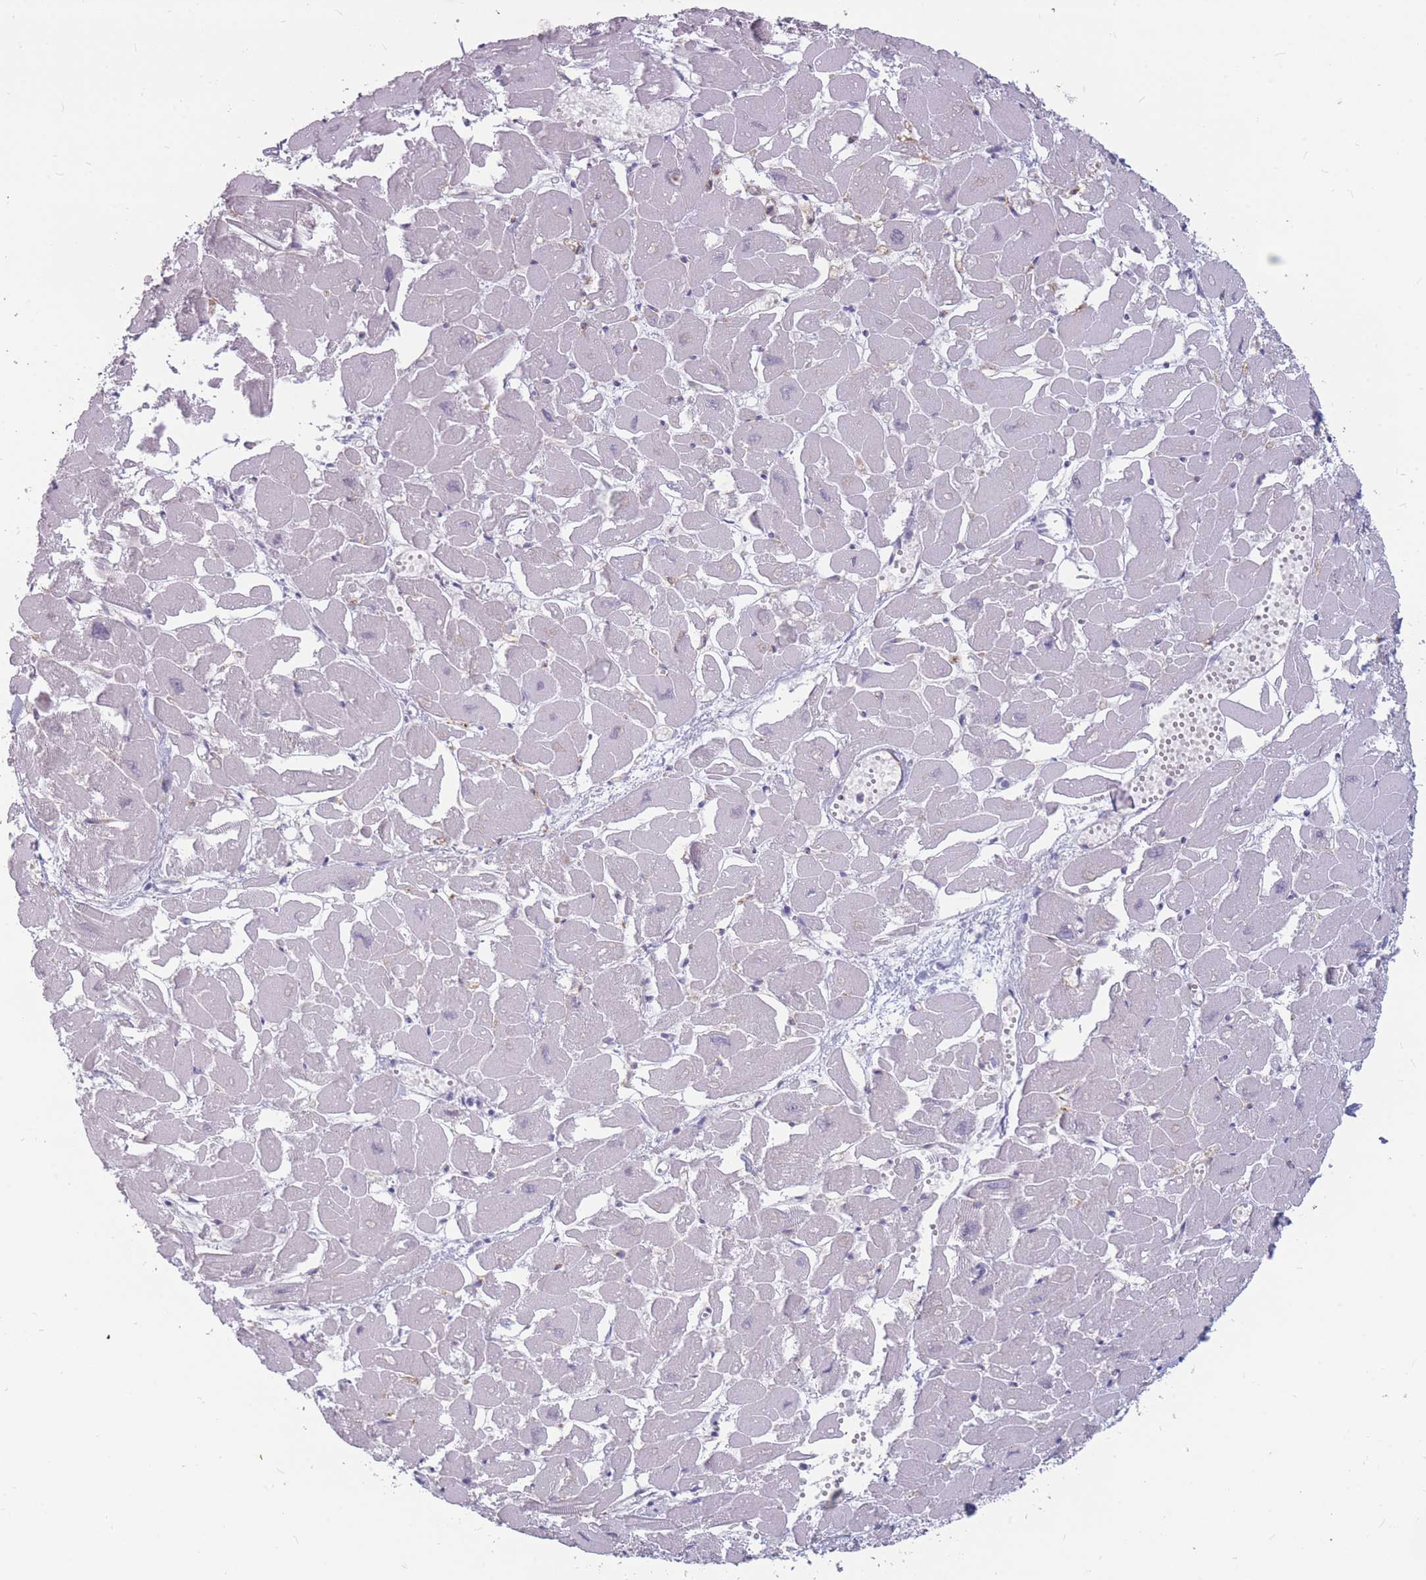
{"staining": {"intensity": "negative", "quantity": "none", "location": "none"}, "tissue": "heart muscle", "cell_type": "Cardiomyocytes", "image_type": "normal", "snomed": [{"axis": "morphology", "description": "Normal tissue, NOS"}, {"axis": "topography", "description": "Heart"}], "caption": "High power microscopy image of an immunohistochemistry (IHC) photomicrograph of normal heart muscle, revealing no significant positivity in cardiomyocytes.", "gene": "GNA11", "patient": {"sex": "male", "age": 54}}